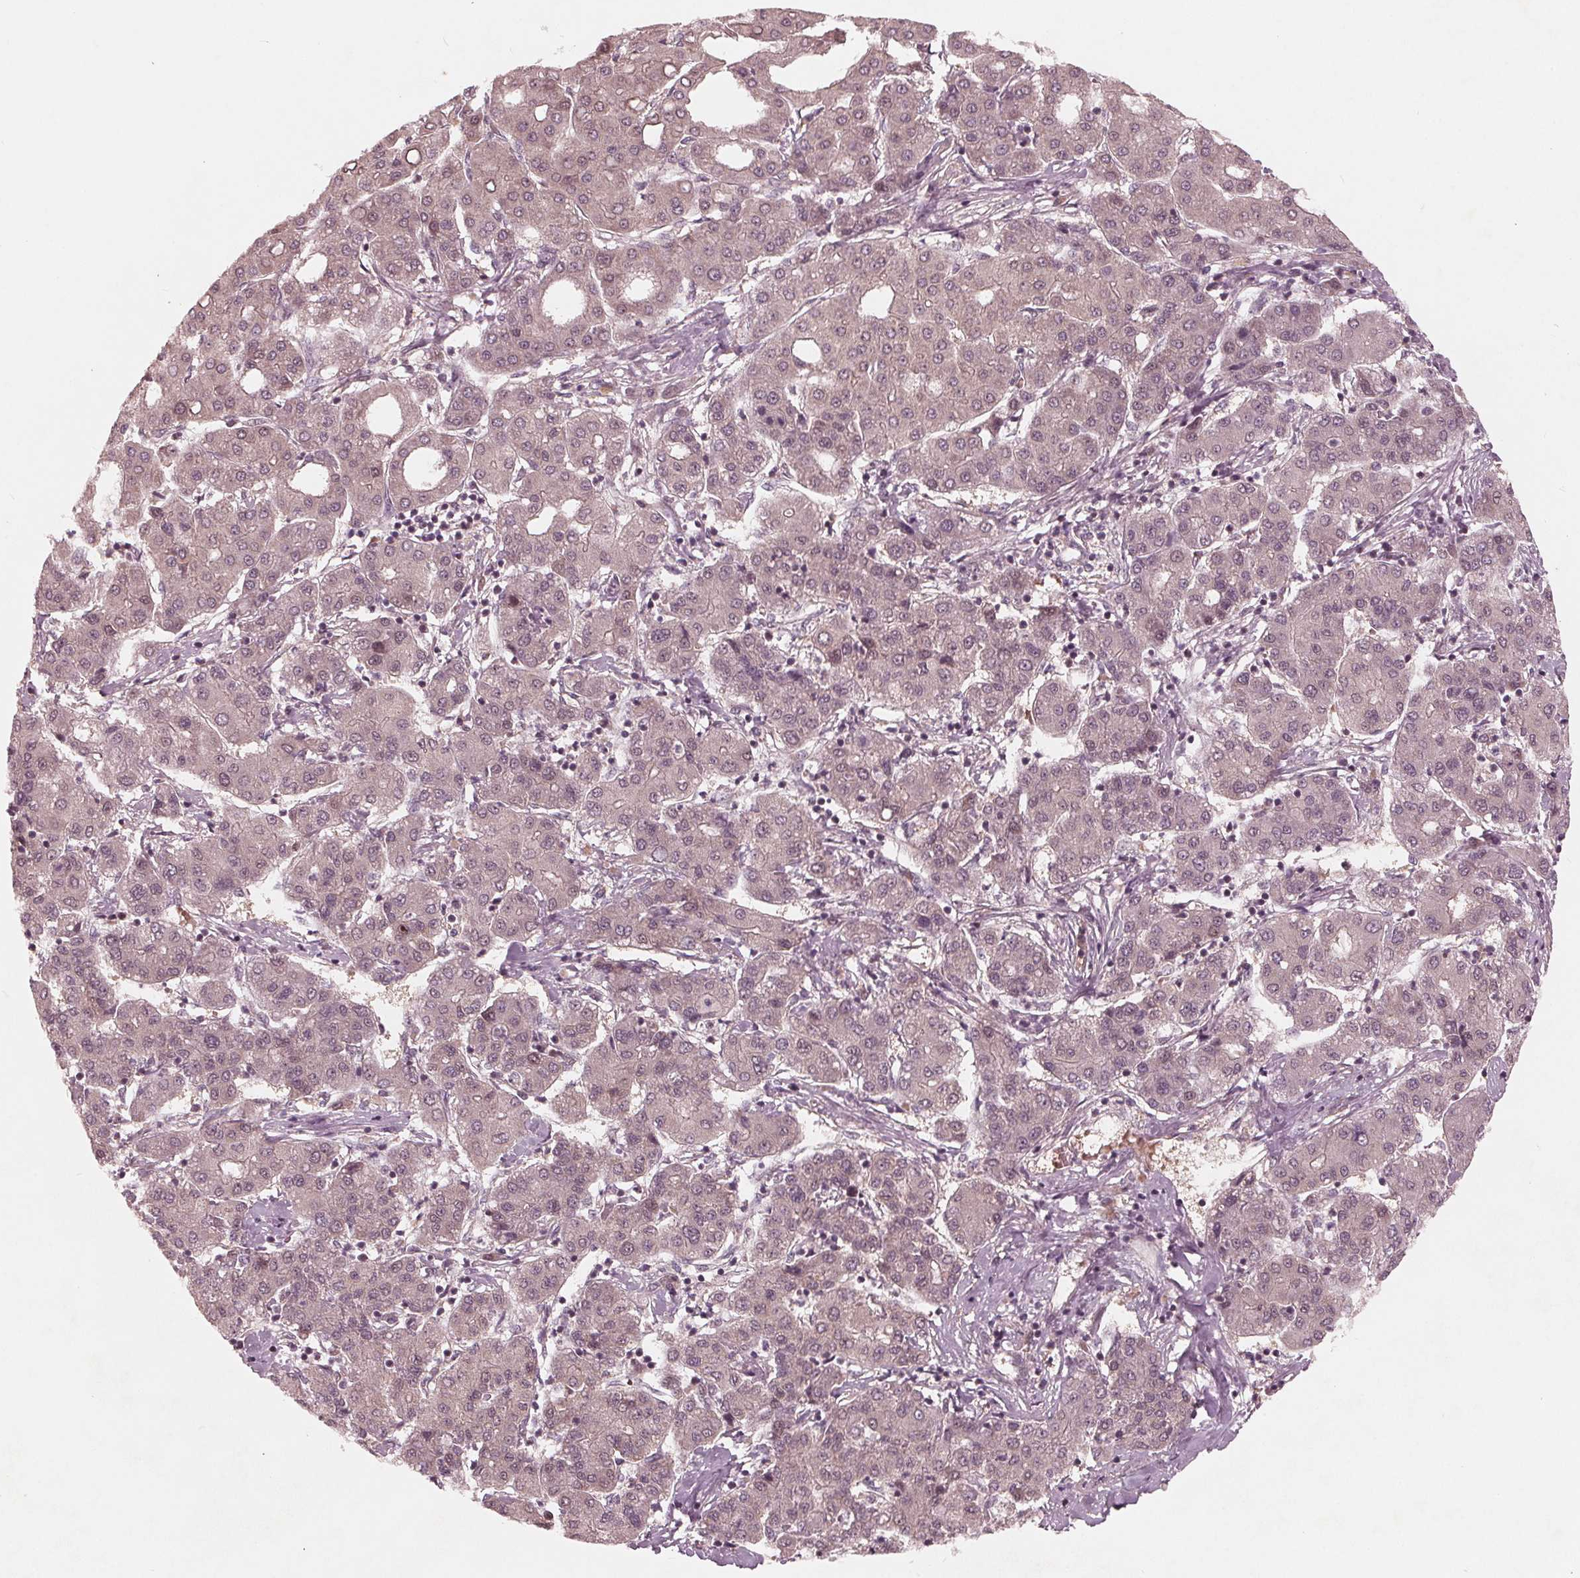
{"staining": {"intensity": "weak", "quantity": "<25%", "location": "cytoplasmic/membranous"}, "tissue": "liver cancer", "cell_type": "Tumor cells", "image_type": "cancer", "snomed": [{"axis": "morphology", "description": "Carcinoma, Hepatocellular, NOS"}, {"axis": "topography", "description": "Liver"}], "caption": "A photomicrograph of hepatocellular carcinoma (liver) stained for a protein displays no brown staining in tumor cells.", "gene": "UBALD1", "patient": {"sex": "male", "age": 65}}